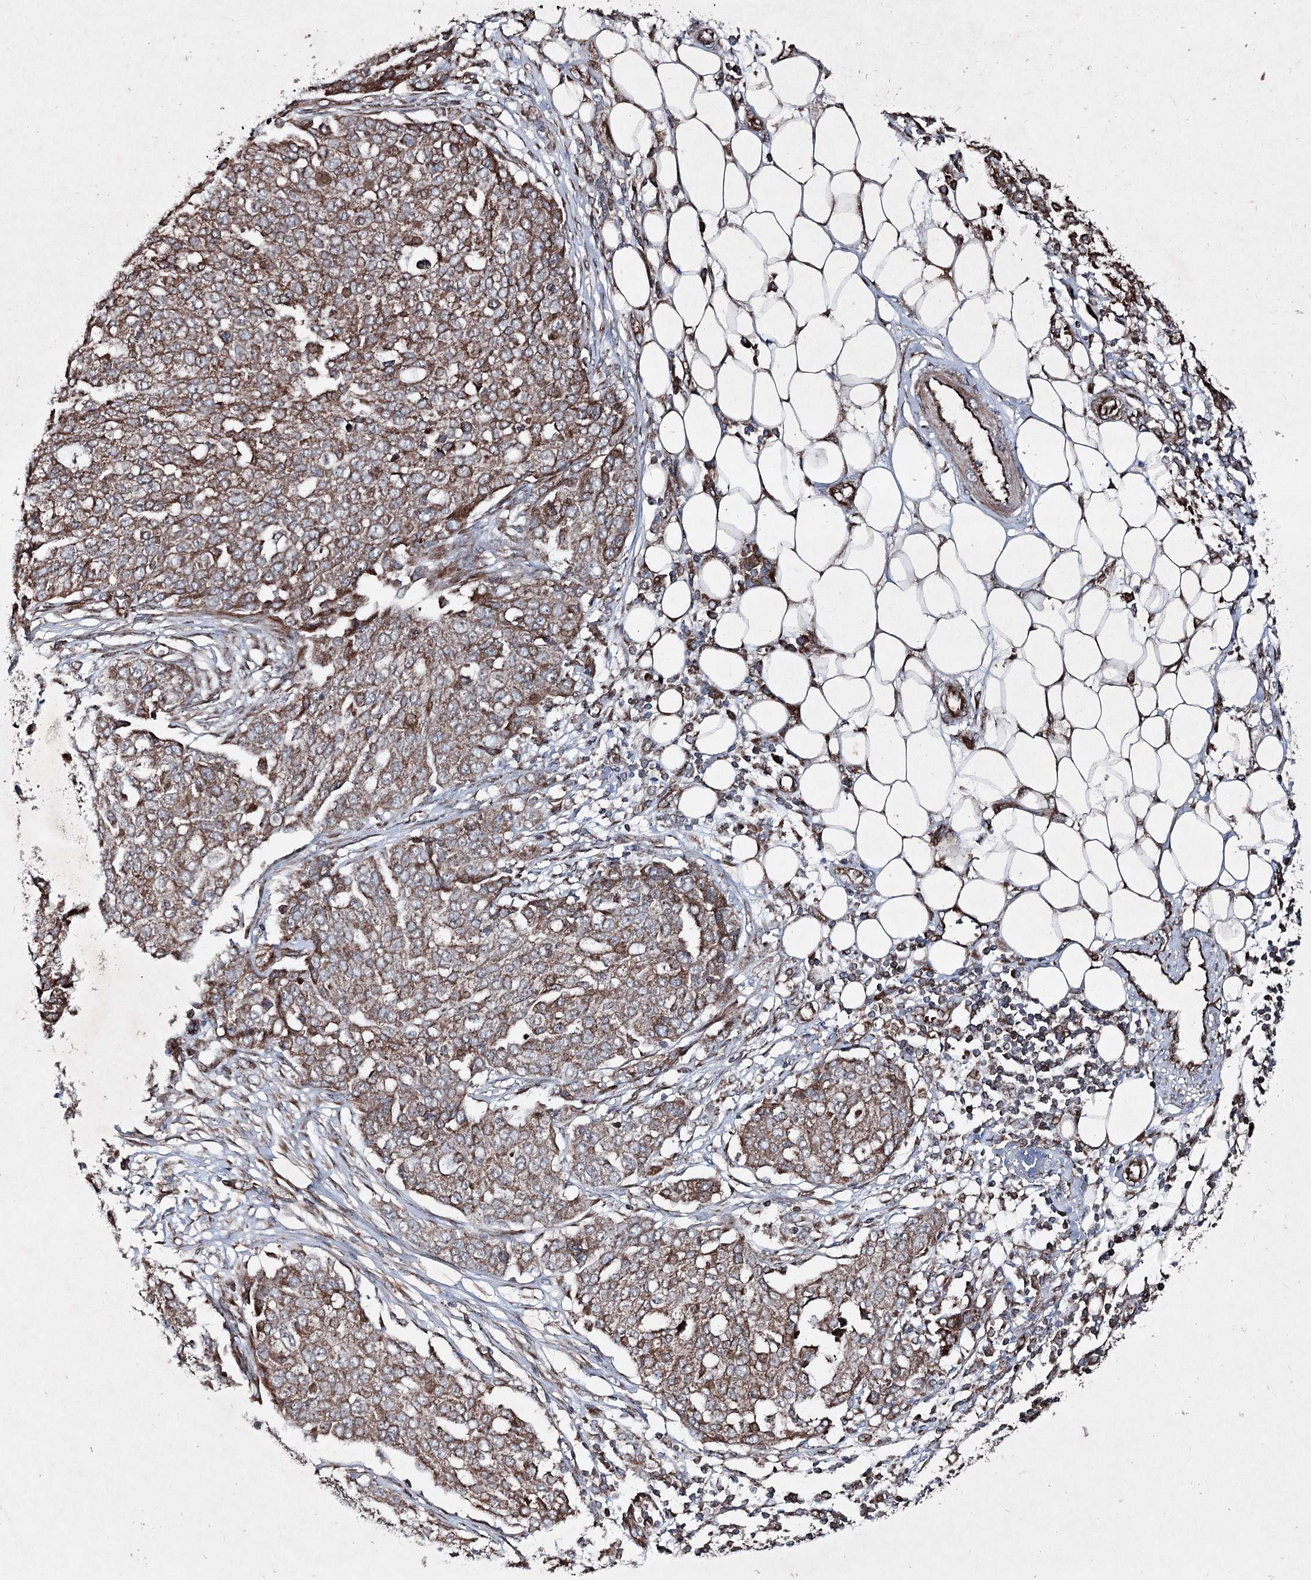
{"staining": {"intensity": "moderate", "quantity": ">75%", "location": "cytoplasmic/membranous"}, "tissue": "ovarian cancer", "cell_type": "Tumor cells", "image_type": "cancer", "snomed": [{"axis": "morphology", "description": "Cystadenocarcinoma, serous, NOS"}, {"axis": "topography", "description": "Soft tissue"}, {"axis": "topography", "description": "Ovary"}], "caption": "Moderate cytoplasmic/membranous staining is appreciated in about >75% of tumor cells in ovarian serous cystadenocarcinoma.", "gene": "SERINC5", "patient": {"sex": "female", "age": 57}}